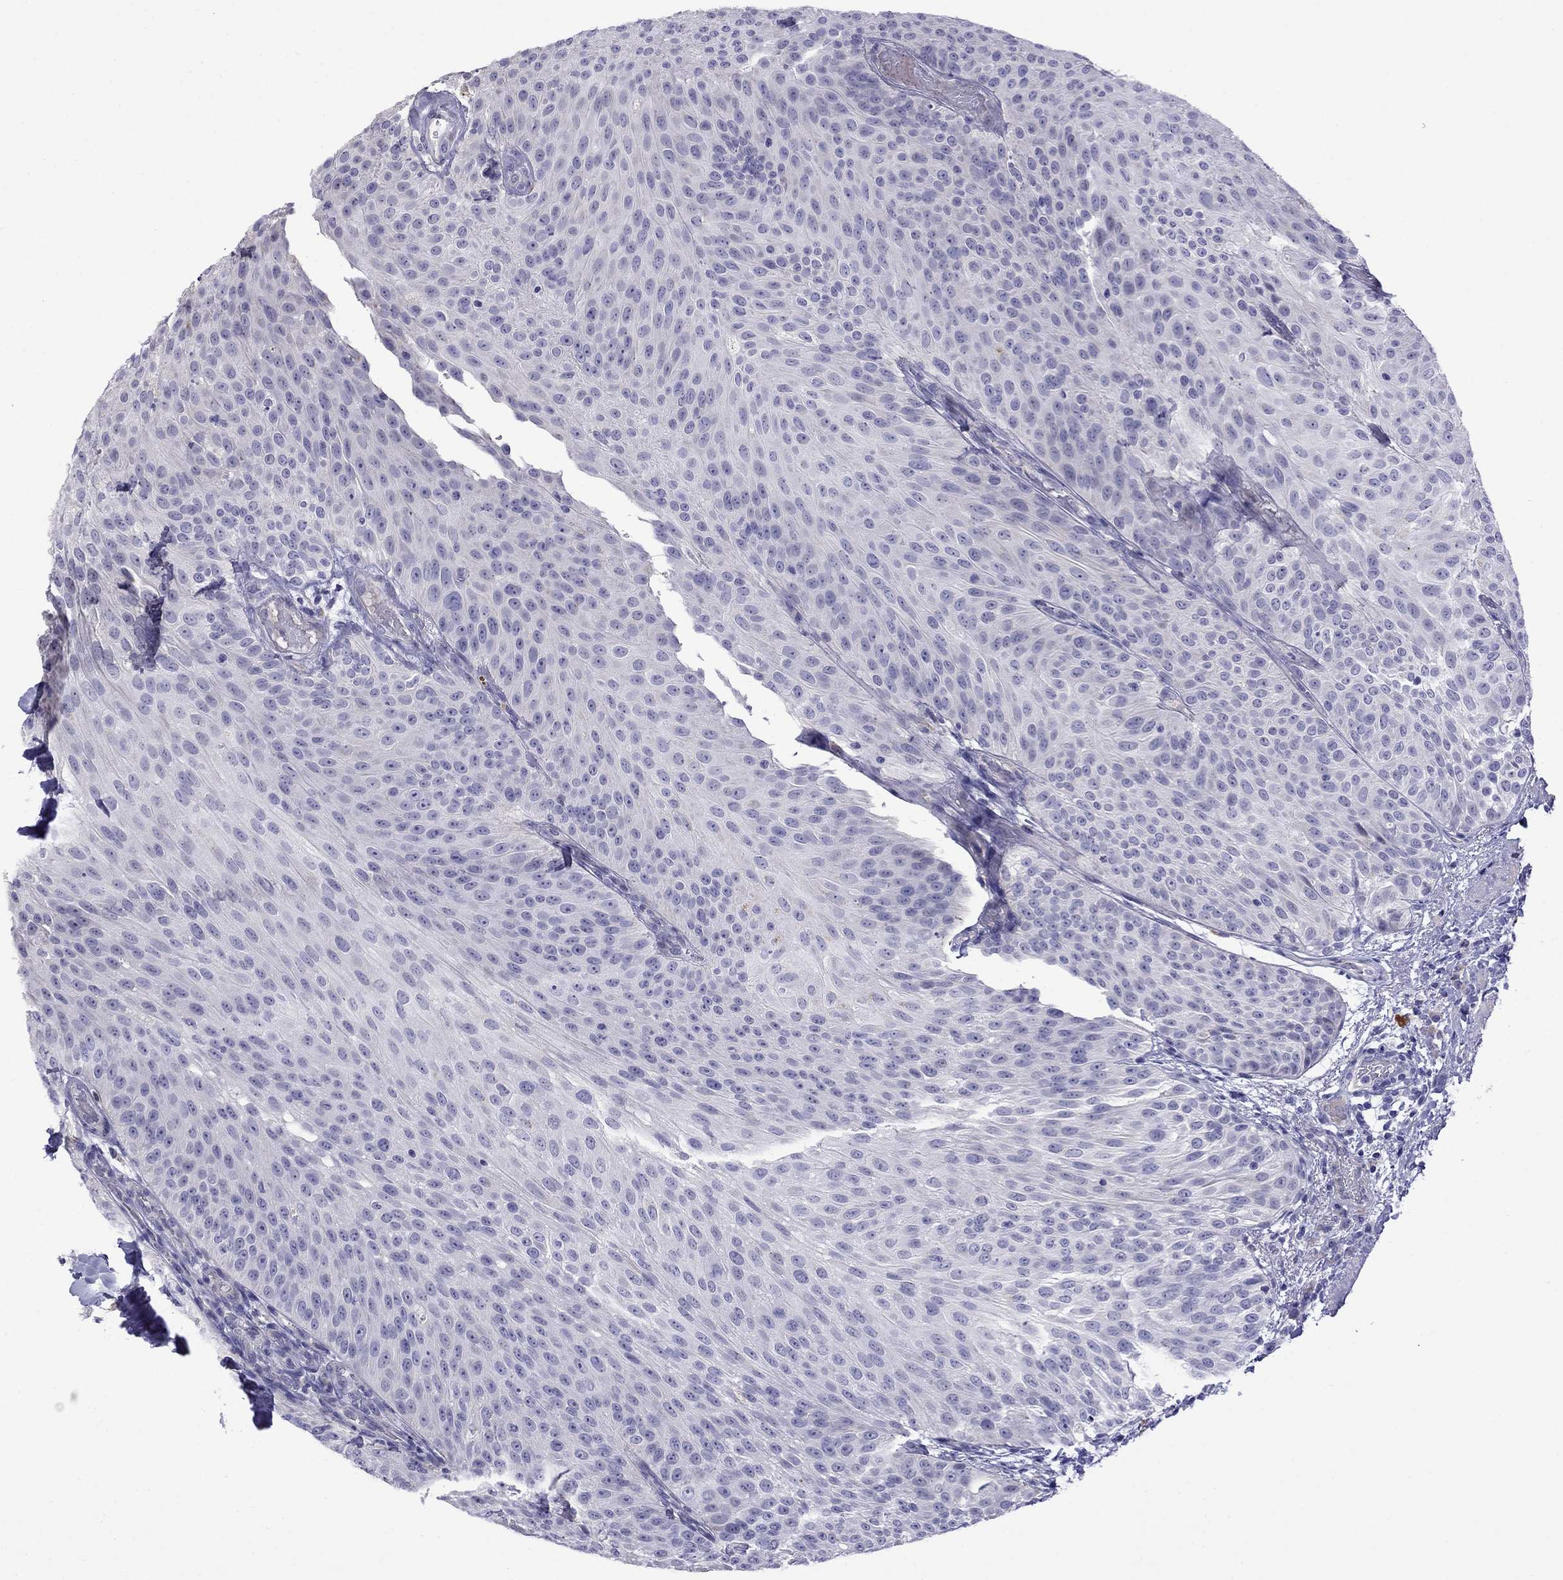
{"staining": {"intensity": "negative", "quantity": "none", "location": "none"}, "tissue": "urothelial cancer", "cell_type": "Tumor cells", "image_type": "cancer", "snomed": [{"axis": "morphology", "description": "Urothelial carcinoma, Low grade"}, {"axis": "topography", "description": "Urinary bladder"}], "caption": "This image is of low-grade urothelial carcinoma stained with immunohistochemistry (IHC) to label a protein in brown with the nuclei are counter-stained blue. There is no staining in tumor cells.", "gene": "STAR", "patient": {"sex": "male", "age": 78}}